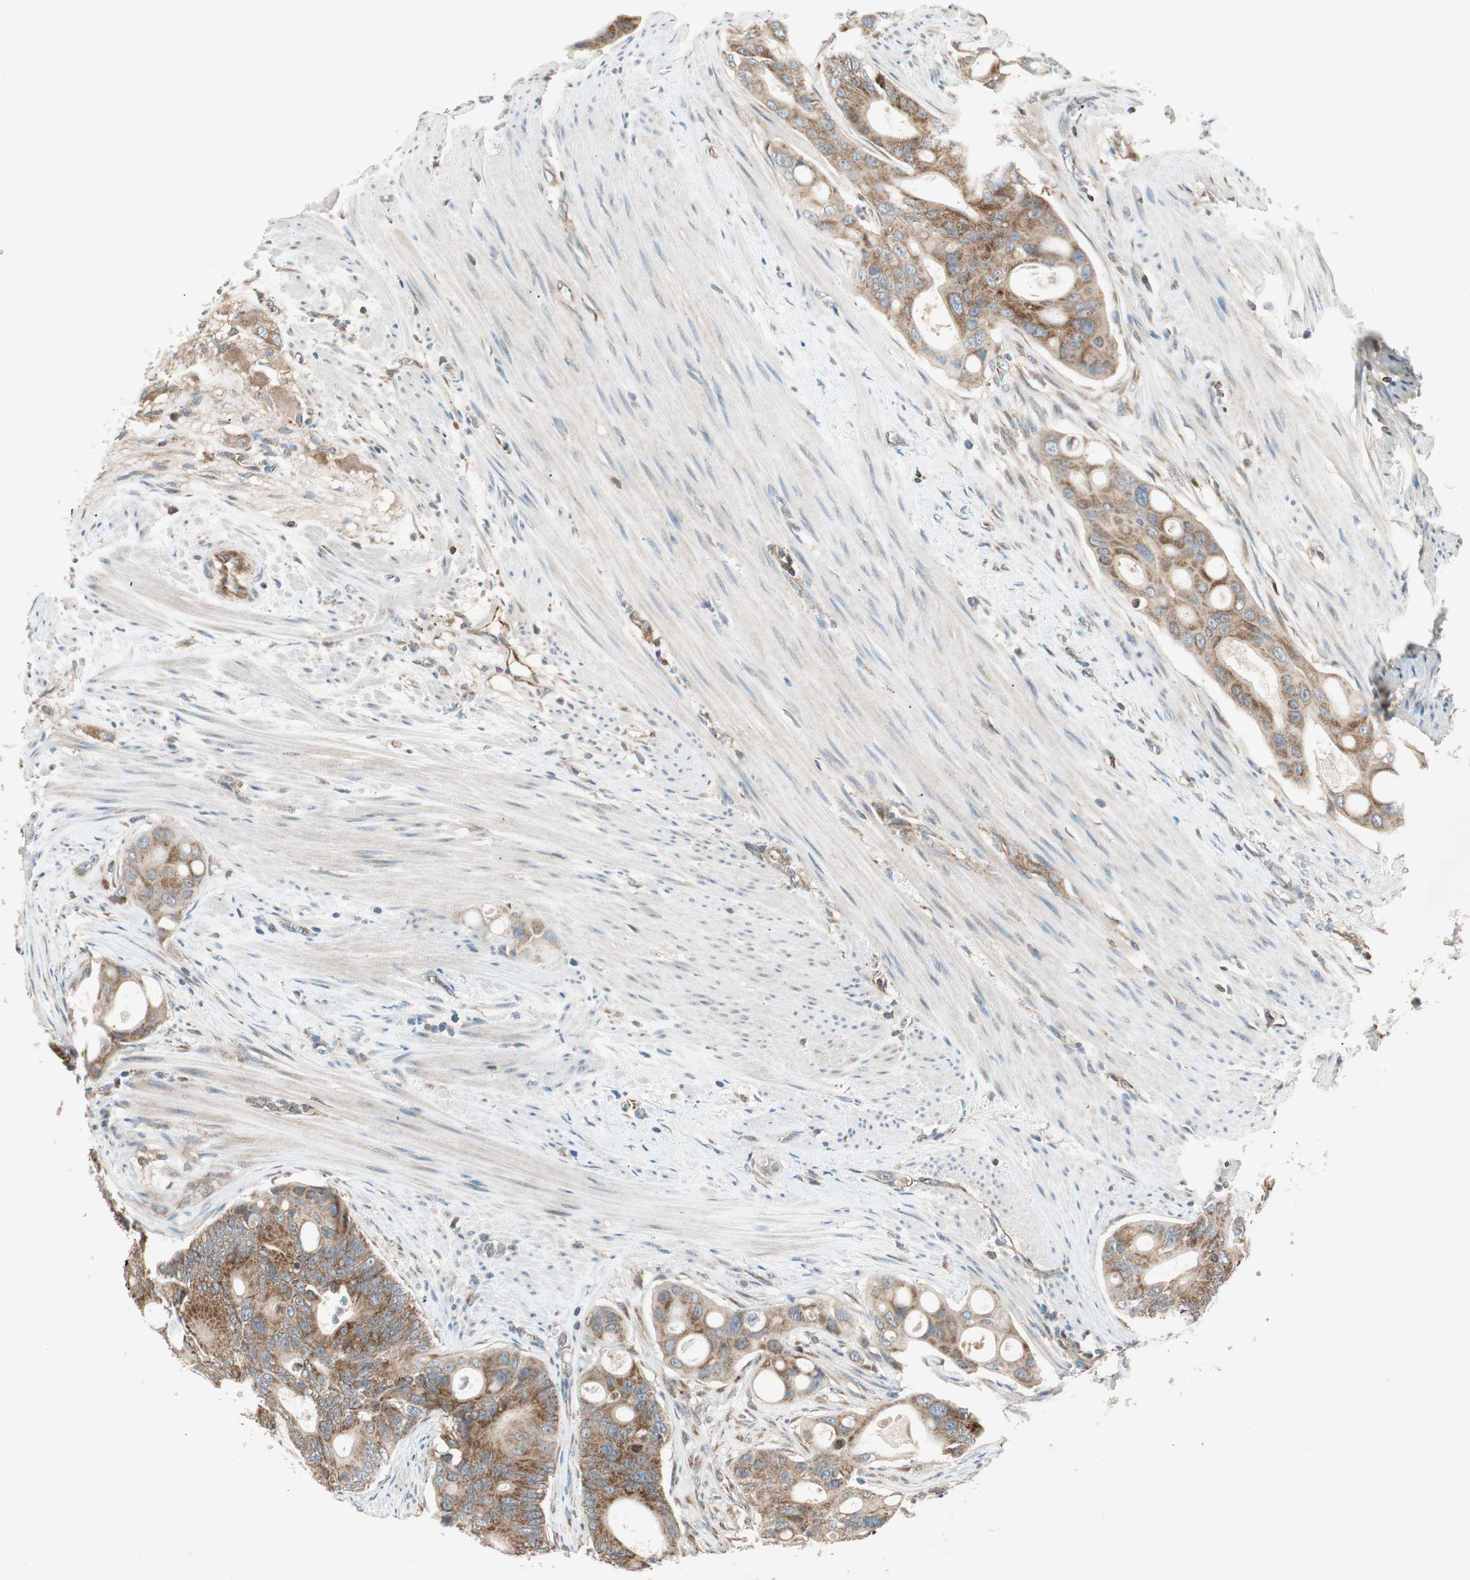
{"staining": {"intensity": "strong", "quantity": ">75%", "location": "cytoplasmic/membranous"}, "tissue": "colorectal cancer", "cell_type": "Tumor cells", "image_type": "cancer", "snomed": [{"axis": "morphology", "description": "Adenocarcinoma, NOS"}, {"axis": "topography", "description": "Colon"}], "caption": "High-power microscopy captured an IHC image of colorectal adenocarcinoma, revealing strong cytoplasmic/membranous expression in approximately >75% of tumor cells.", "gene": "CHADL", "patient": {"sex": "female", "age": 57}}